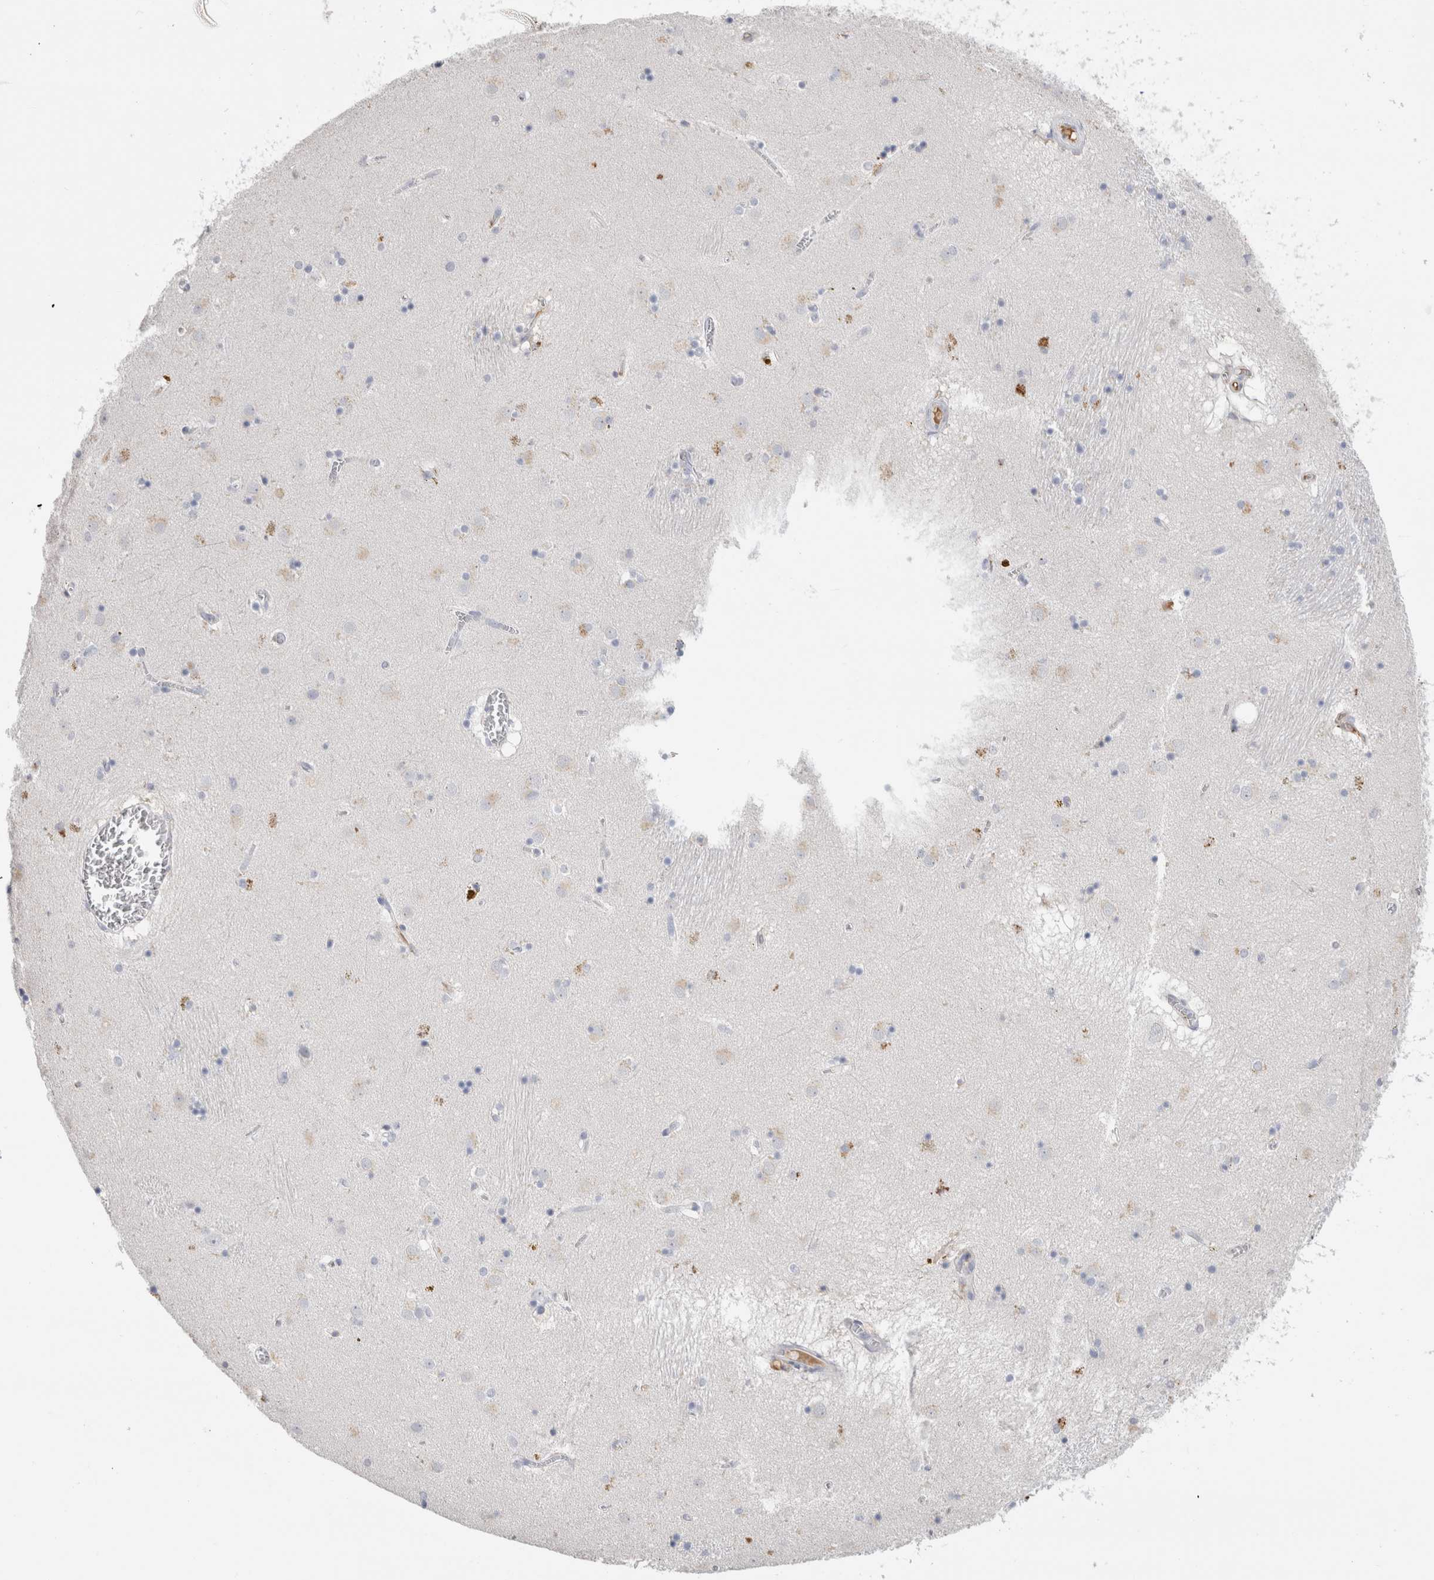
{"staining": {"intensity": "moderate", "quantity": "<25%", "location": "cytoplasmic/membranous"}, "tissue": "caudate", "cell_type": "Glial cells", "image_type": "normal", "snomed": [{"axis": "morphology", "description": "Normal tissue, NOS"}, {"axis": "topography", "description": "Lateral ventricle wall"}], "caption": "Human caudate stained with a brown dye shows moderate cytoplasmic/membranous positive positivity in about <25% of glial cells.", "gene": "SCGB1A1", "patient": {"sex": "male", "age": 70}}